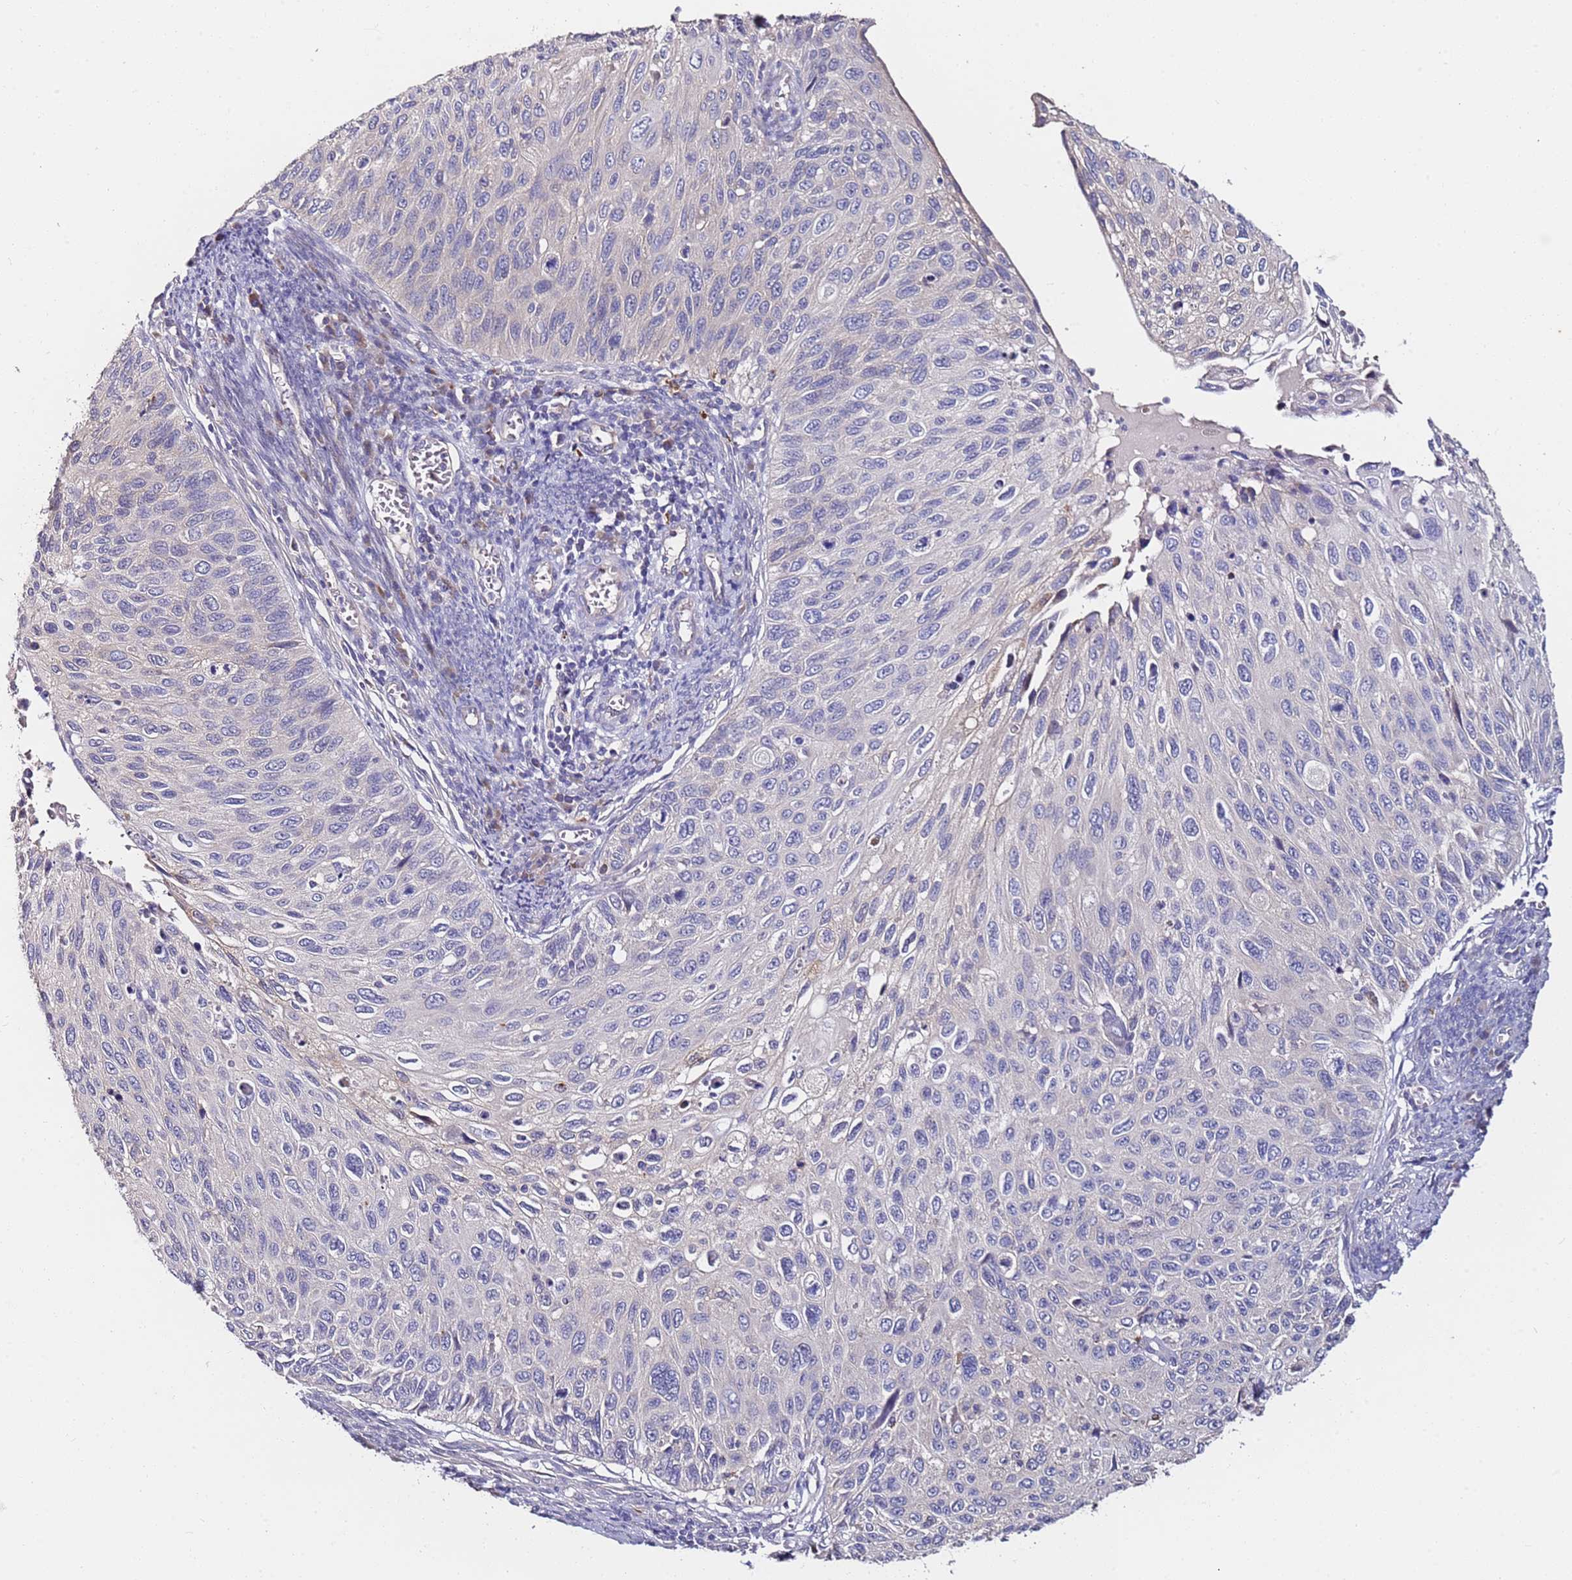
{"staining": {"intensity": "negative", "quantity": "none", "location": "none"}, "tissue": "cervical cancer", "cell_type": "Tumor cells", "image_type": "cancer", "snomed": [{"axis": "morphology", "description": "Squamous cell carcinoma, NOS"}, {"axis": "topography", "description": "Cervix"}], "caption": "This is a micrograph of immunohistochemistry staining of cervical cancer (squamous cell carcinoma), which shows no expression in tumor cells. Nuclei are stained in blue.", "gene": "SRRM5", "patient": {"sex": "female", "age": 70}}